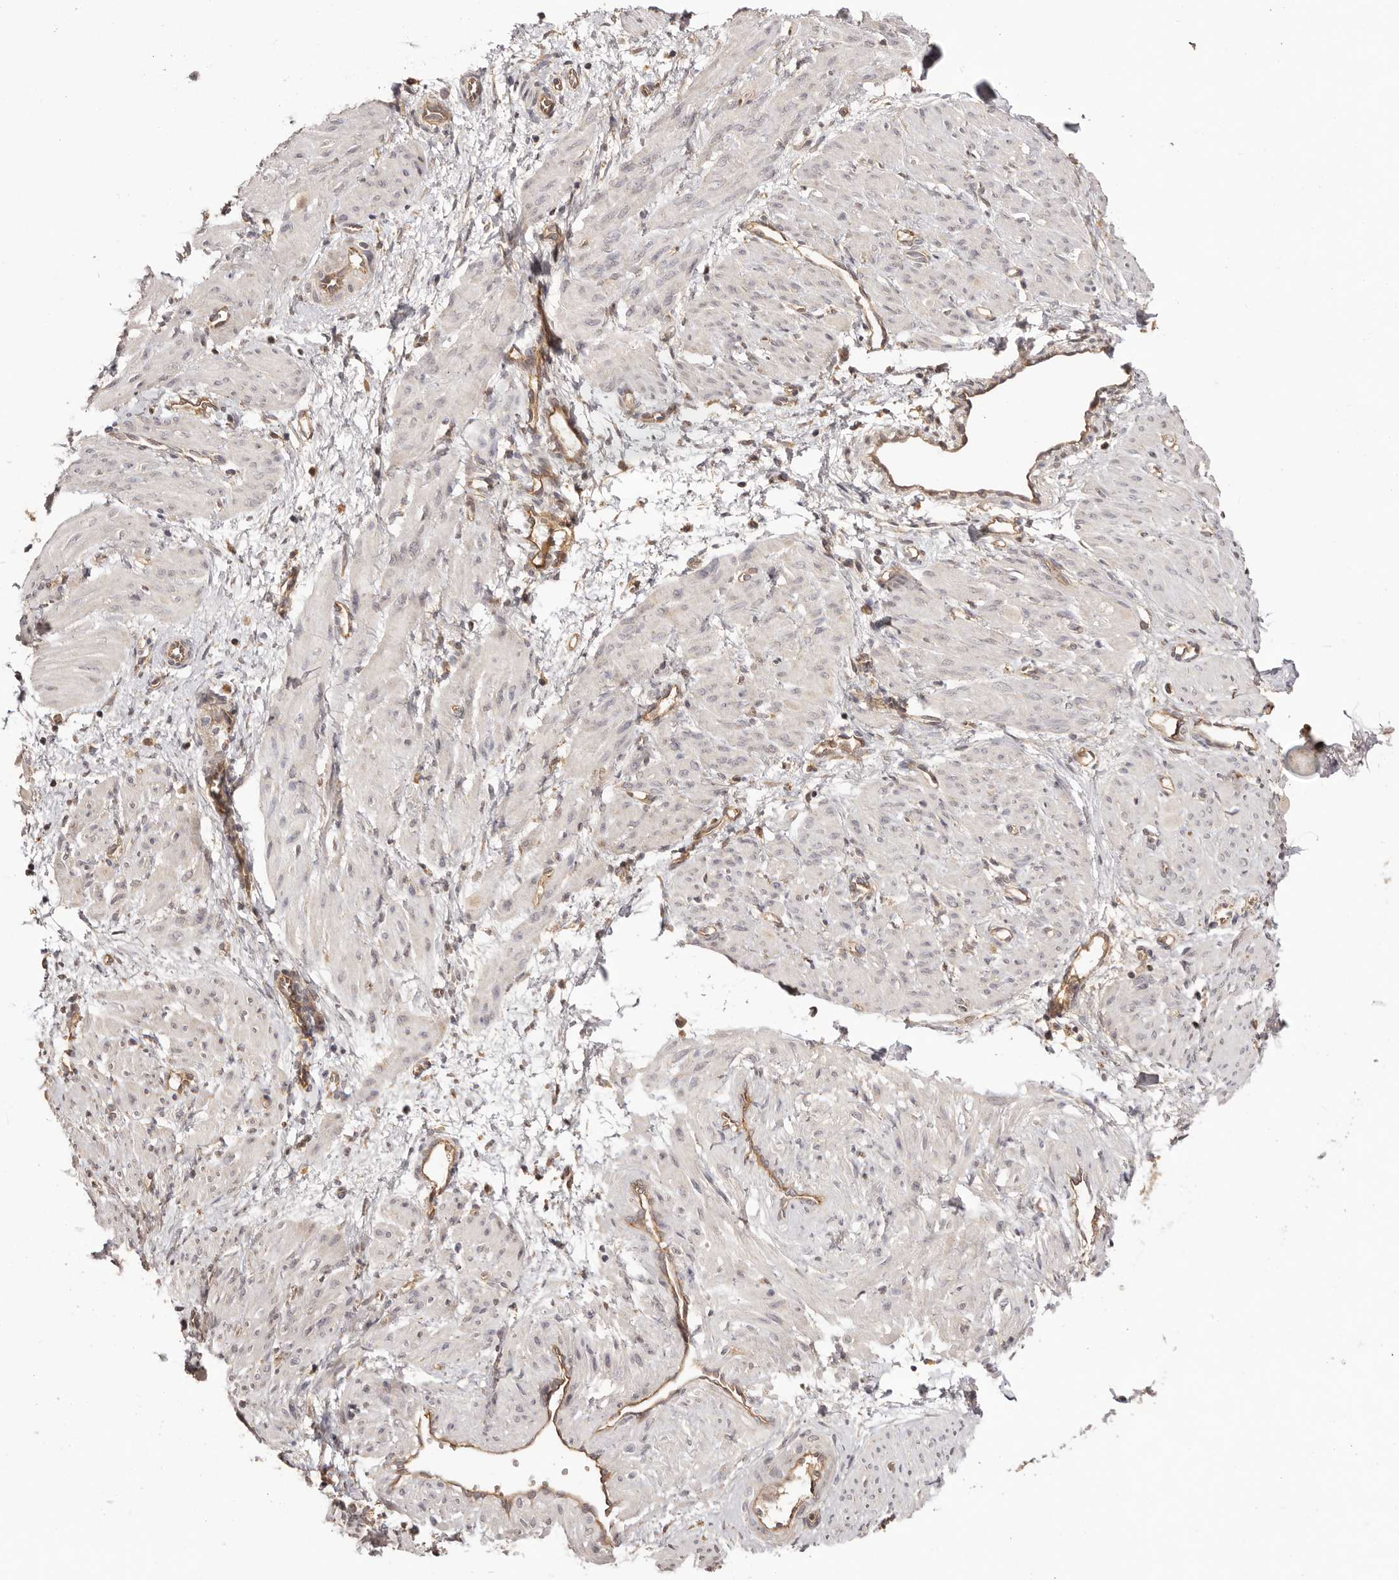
{"staining": {"intensity": "weak", "quantity": "<25%", "location": "cytoplasmic/membranous"}, "tissue": "smooth muscle", "cell_type": "Smooth muscle cells", "image_type": "normal", "snomed": [{"axis": "morphology", "description": "Normal tissue, NOS"}, {"axis": "topography", "description": "Endometrium"}], "caption": "Image shows no significant protein staining in smooth muscle cells of unremarkable smooth muscle.", "gene": "UBR2", "patient": {"sex": "female", "age": 33}}